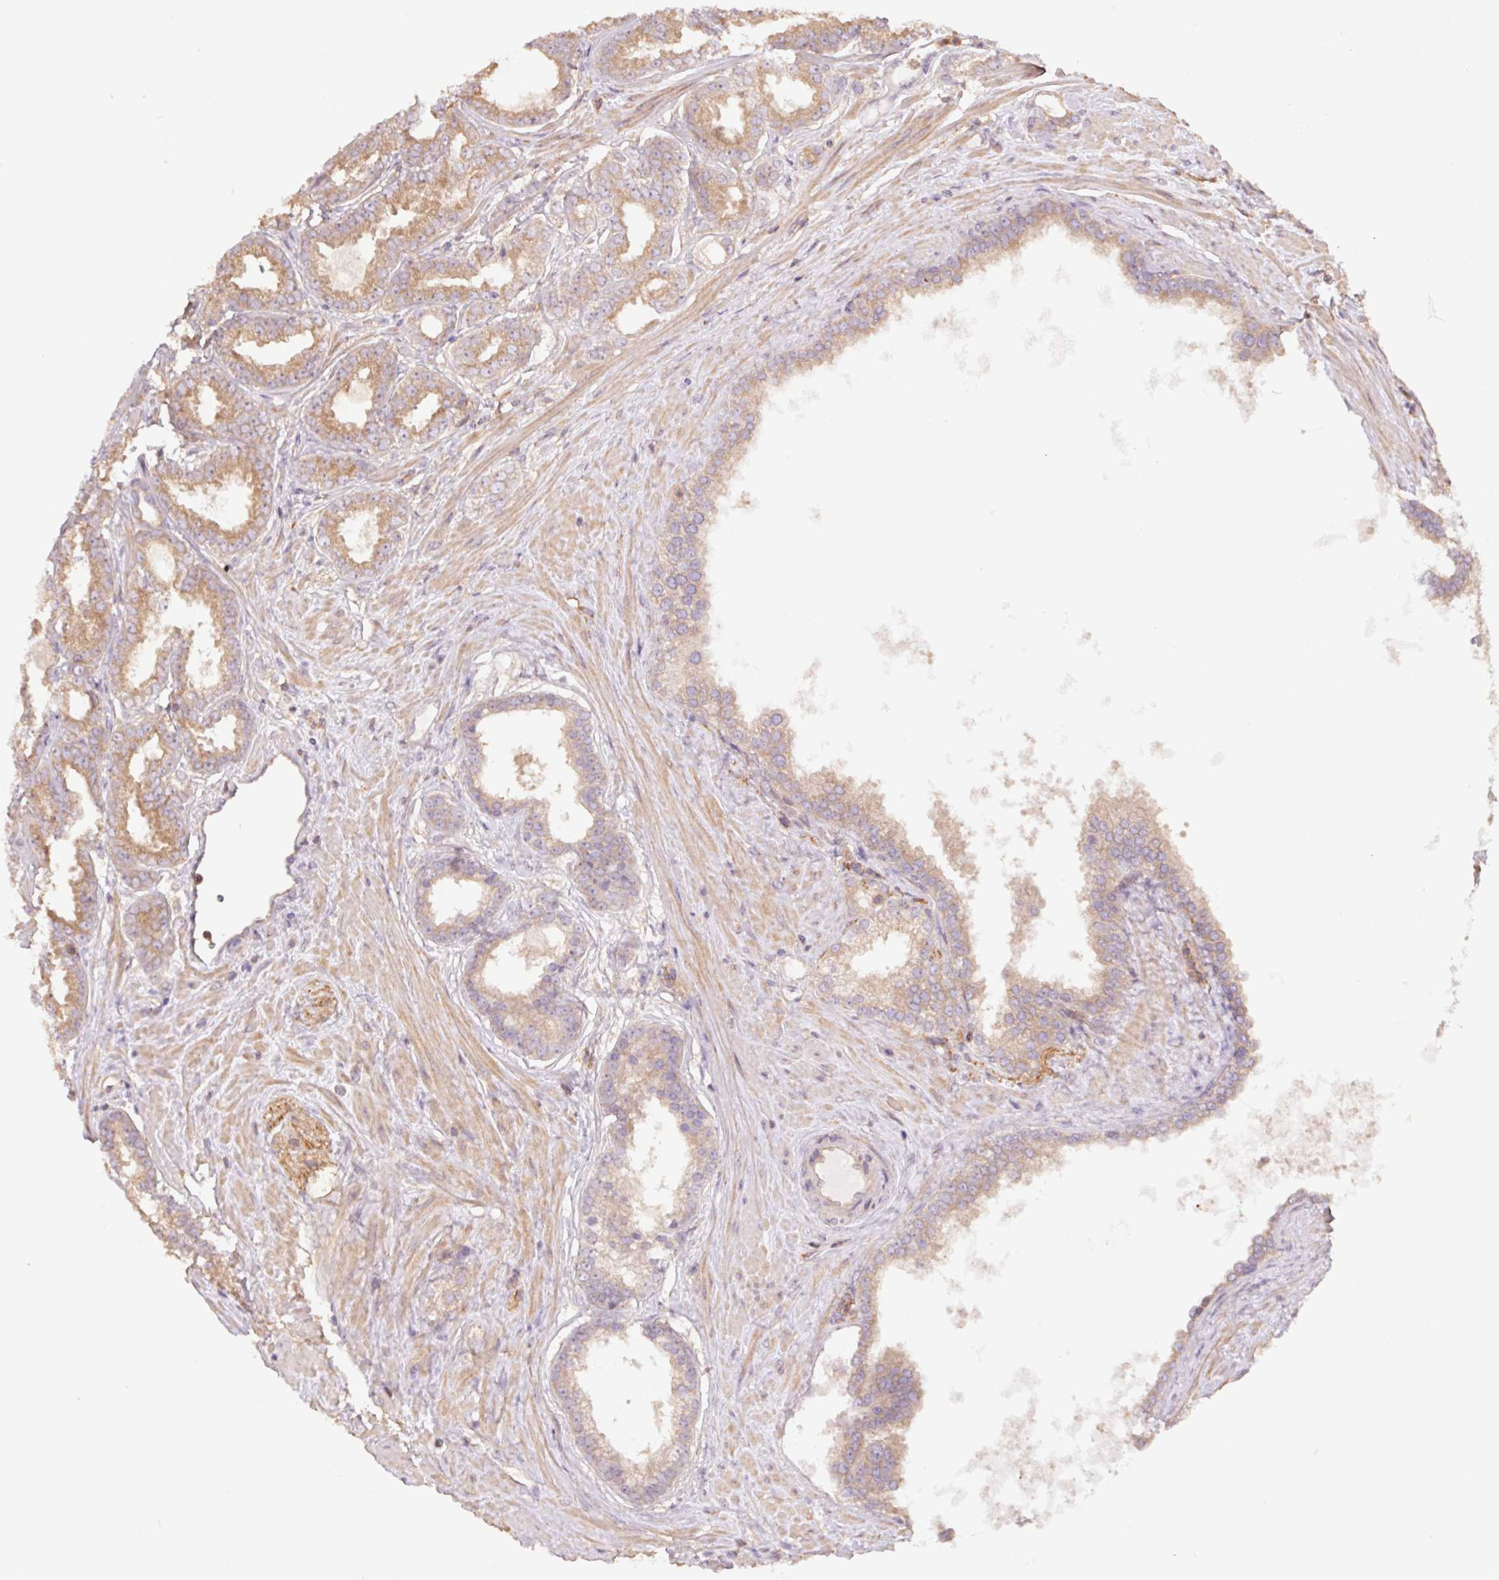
{"staining": {"intensity": "moderate", "quantity": ">75%", "location": "cytoplasmic/membranous"}, "tissue": "prostate cancer", "cell_type": "Tumor cells", "image_type": "cancer", "snomed": [{"axis": "morphology", "description": "Adenocarcinoma, Low grade"}, {"axis": "topography", "description": "Prostate"}], "caption": "DAB (3,3'-diaminobenzidine) immunohistochemical staining of human prostate cancer (adenocarcinoma (low-grade)) demonstrates moderate cytoplasmic/membranous protein staining in approximately >75% of tumor cells.", "gene": "TUBA3D", "patient": {"sex": "male", "age": 65}}